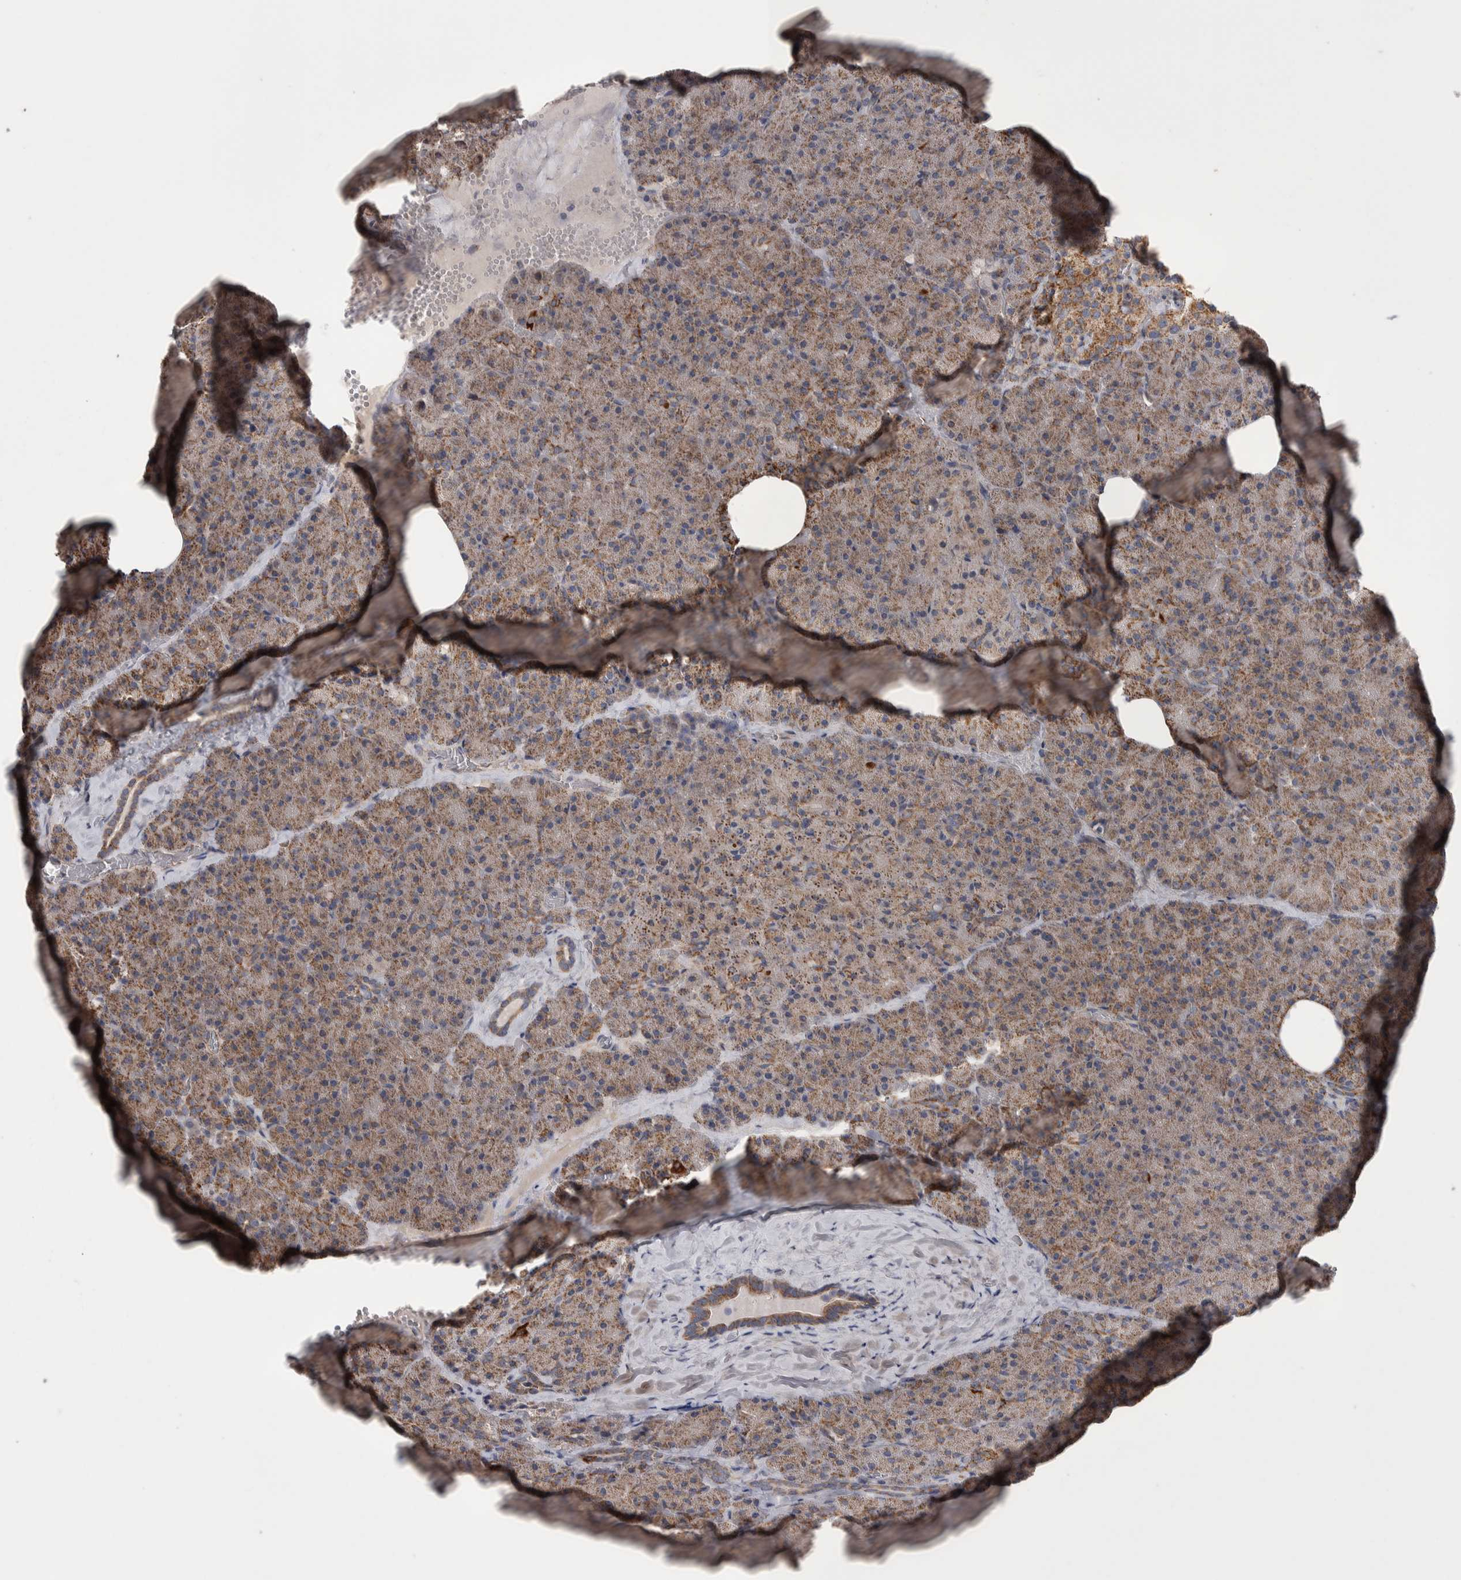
{"staining": {"intensity": "moderate", "quantity": ">75%", "location": "cytoplasmic/membranous"}, "tissue": "pancreas", "cell_type": "Exocrine glandular cells", "image_type": "normal", "snomed": [{"axis": "morphology", "description": "Normal tissue, NOS"}, {"axis": "morphology", "description": "Carcinoid, malignant, NOS"}, {"axis": "topography", "description": "Pancreas"}], "caption": "Exocrine glandular cells display medium levels of moderate cytoplasmic/membranous staining in about >75% of cells in unremarkable pancreas.", "gene": "SCO1", "patient": {"sex": "female", "age": 35}}